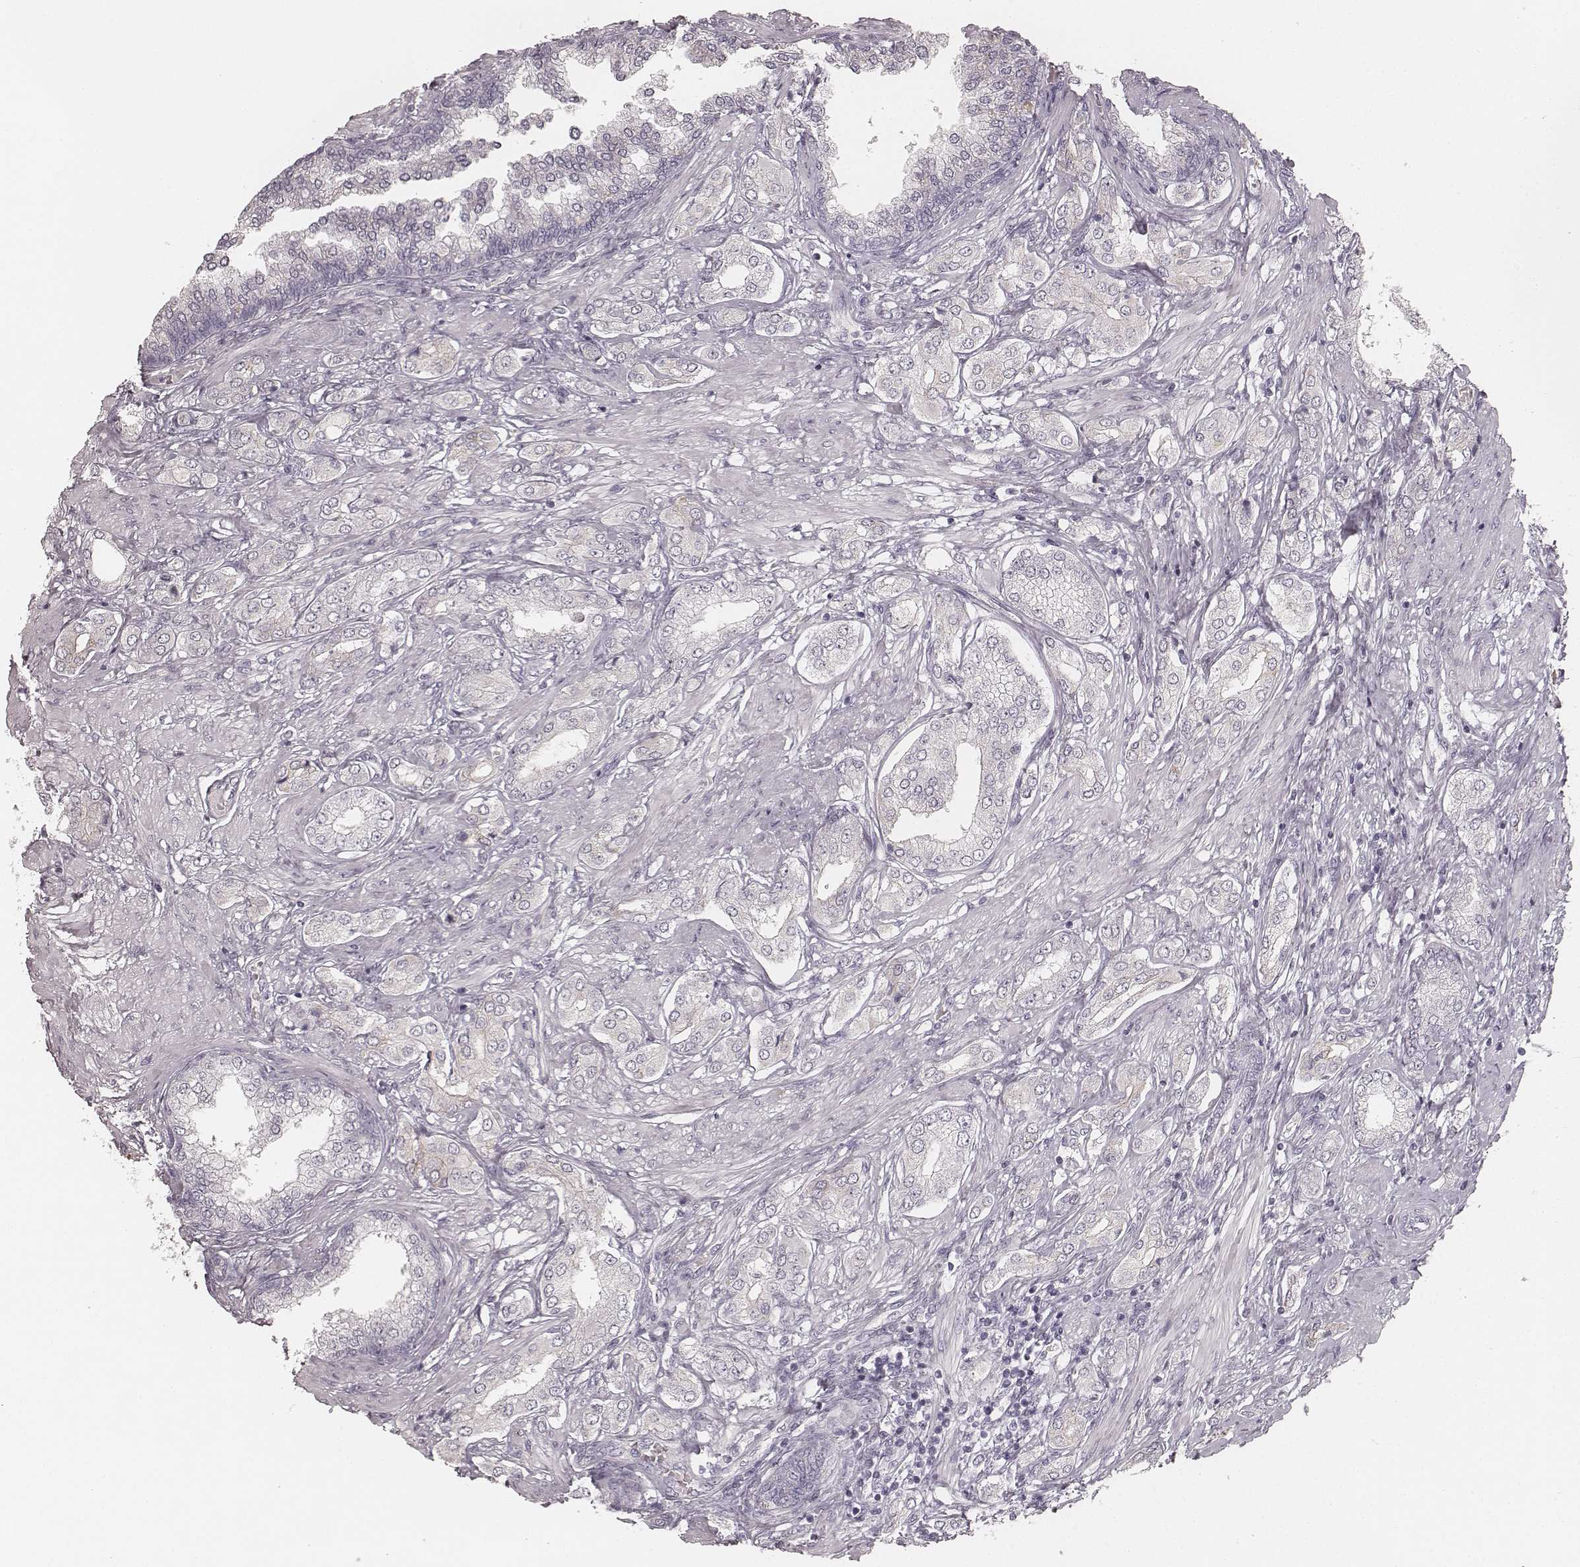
{"staining": {"intensity": "negative", "quantity": "none", "location": "none"}, "tissue": "prostate cancer", "cell_type": "Tumor cells", "image_type": "cancer", "snomed": [{"axis": "morphology", "description": "Adenocarcinoma, NOS"}, {"axis": "topography", "description": "Prostate"}], "caption": "DAB immunohistochemical staining of human prostate cancer (adenocarcinoma) exhibits no significant positivity in tumor cells.", "gene": "KRT31", "patient": {"sex": "male", "age": 63}}